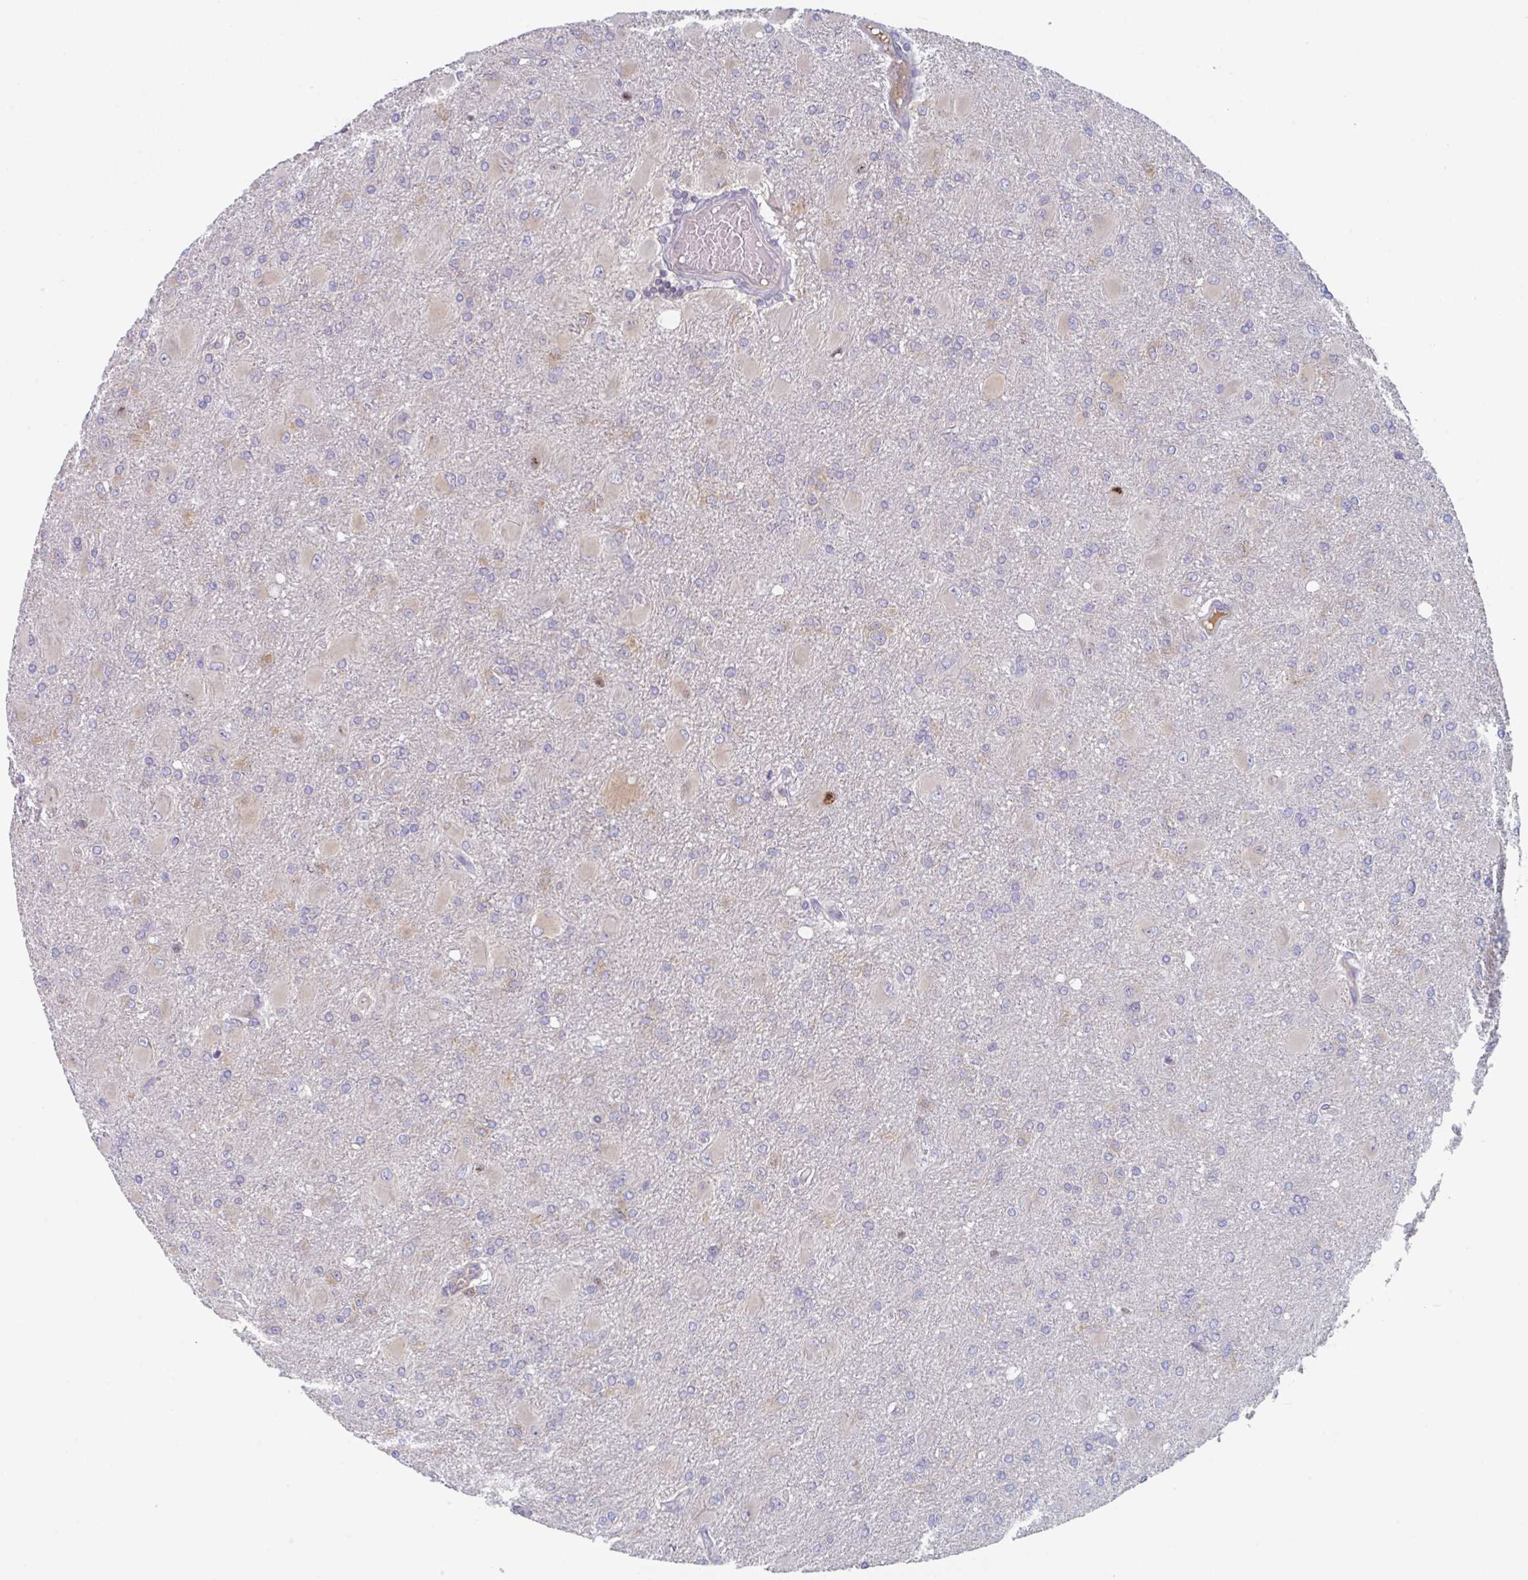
{"staining": {"intensity": "moderate", "quantity": "<25%", "location": "cytoplasmic/membranous"}, "tissue": "glioma", "cell_type": "Tumor cells", "image_type": "cancer", "snomed": [{"axis": "morphology", "description": "Glioma, malignant, High grade"}, {"axis": "topography", "description": "Brain"}], "caption": "Immunohistochemical staining of human malignant high-grade glioma displays moderate cytoplasmic/membranous protein expression in approximately <25% of tumor cells.", "gene": "AMPD2", "patient": {"sex": "male", "age": 67}}